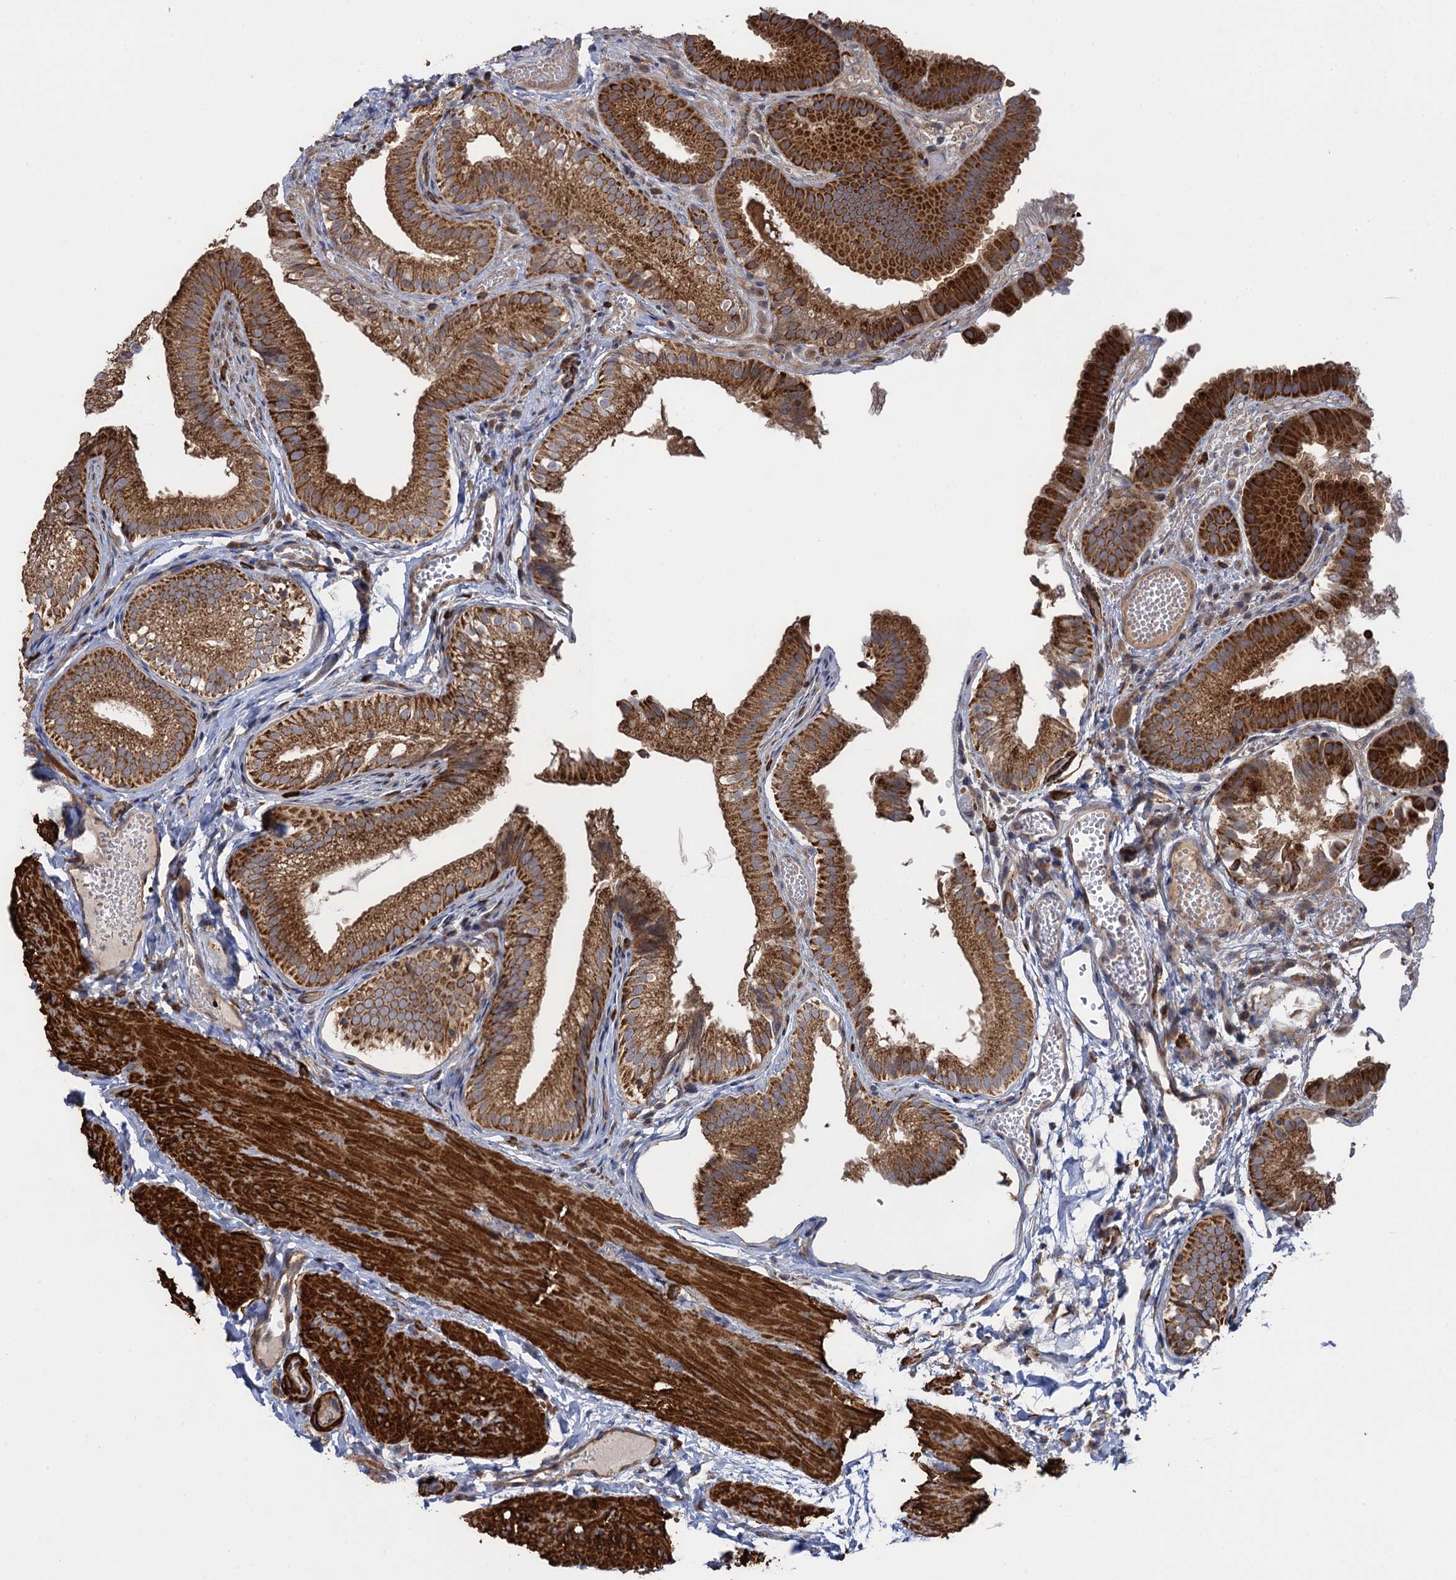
{"staining": {"intensity": "strong", "quantity": ">75%", "location": "cytoplasmic/membranous"}, "tissue": "gallbladder", "cell_type": "Glandular cells", "image_type": "normal", "snomed": [{"axis": "morphology", "description": "Normal tissue, NOS"}, {"axis": "topography", "description": "Gallbladder"}], "caption": "Immunohistochemical staining of unremarkable human gallbladder displays strong cytoplasmic/membranous protein positivity in approximately >75% of glandular cells.", "gene": "WDR88", "patient": {"sex": "female", "age": 30}}